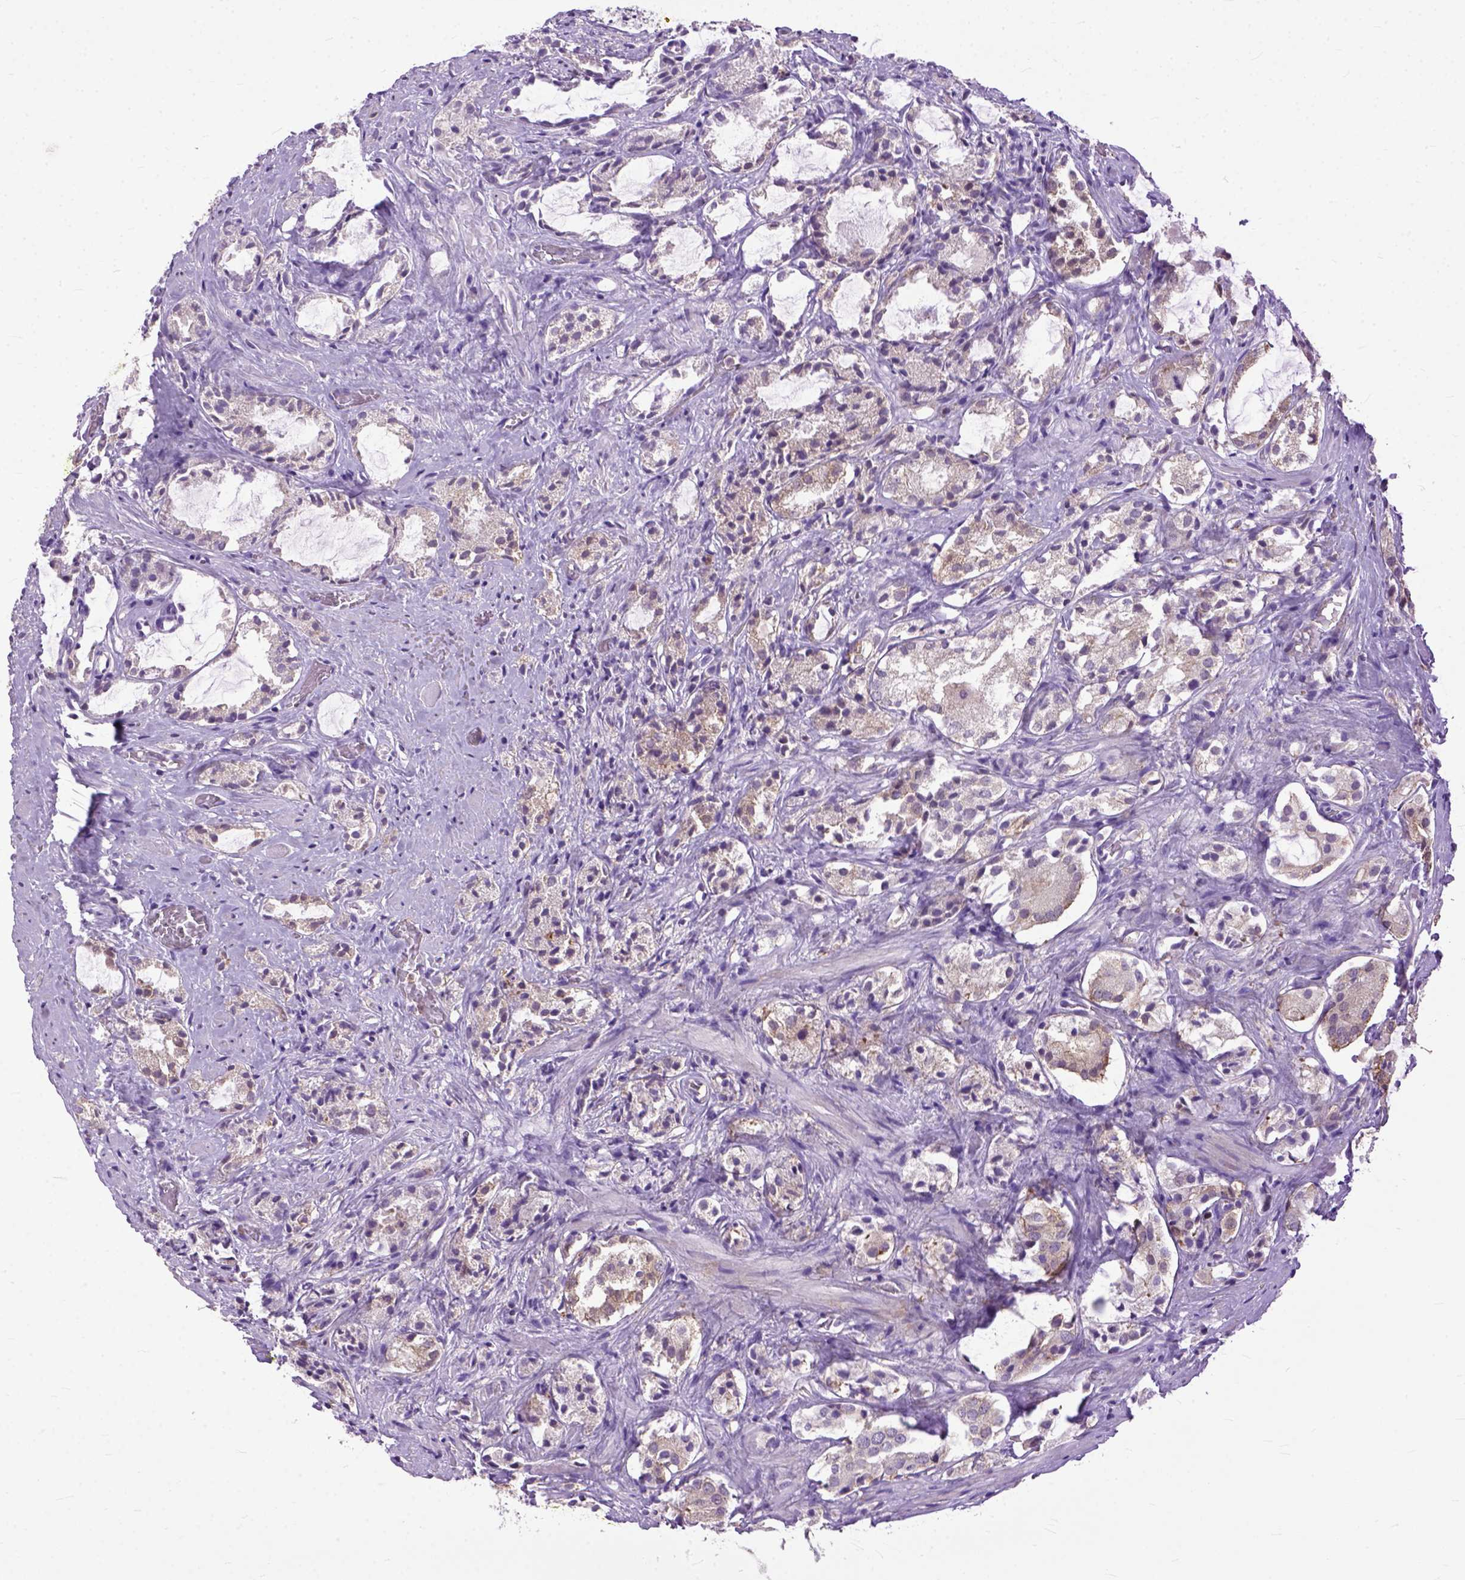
{"staining": {"intensity": "negative", "quantity": "none", "location": "none"}, "tissue": "prostate cancer", "cell_type": "Tumor cells", "image_type": "cancer", "snomed": [{"axis": "morphology", "description": "Adenocarcinoma, NOS"}, {"axis": "topography", "description": "Prostate"}], "caption": "This image is of adenocarcinoma (prostate) stained with immunohistochemistry (IHC) to label a protein in brown with the nuclei are counter-stained blue. There is no positivity in tumor cells. (DAB immunohistochemistry (IHC), high magnification).", "gene": "NAMPT", "patient": {"sex": "male", "age": 66}}